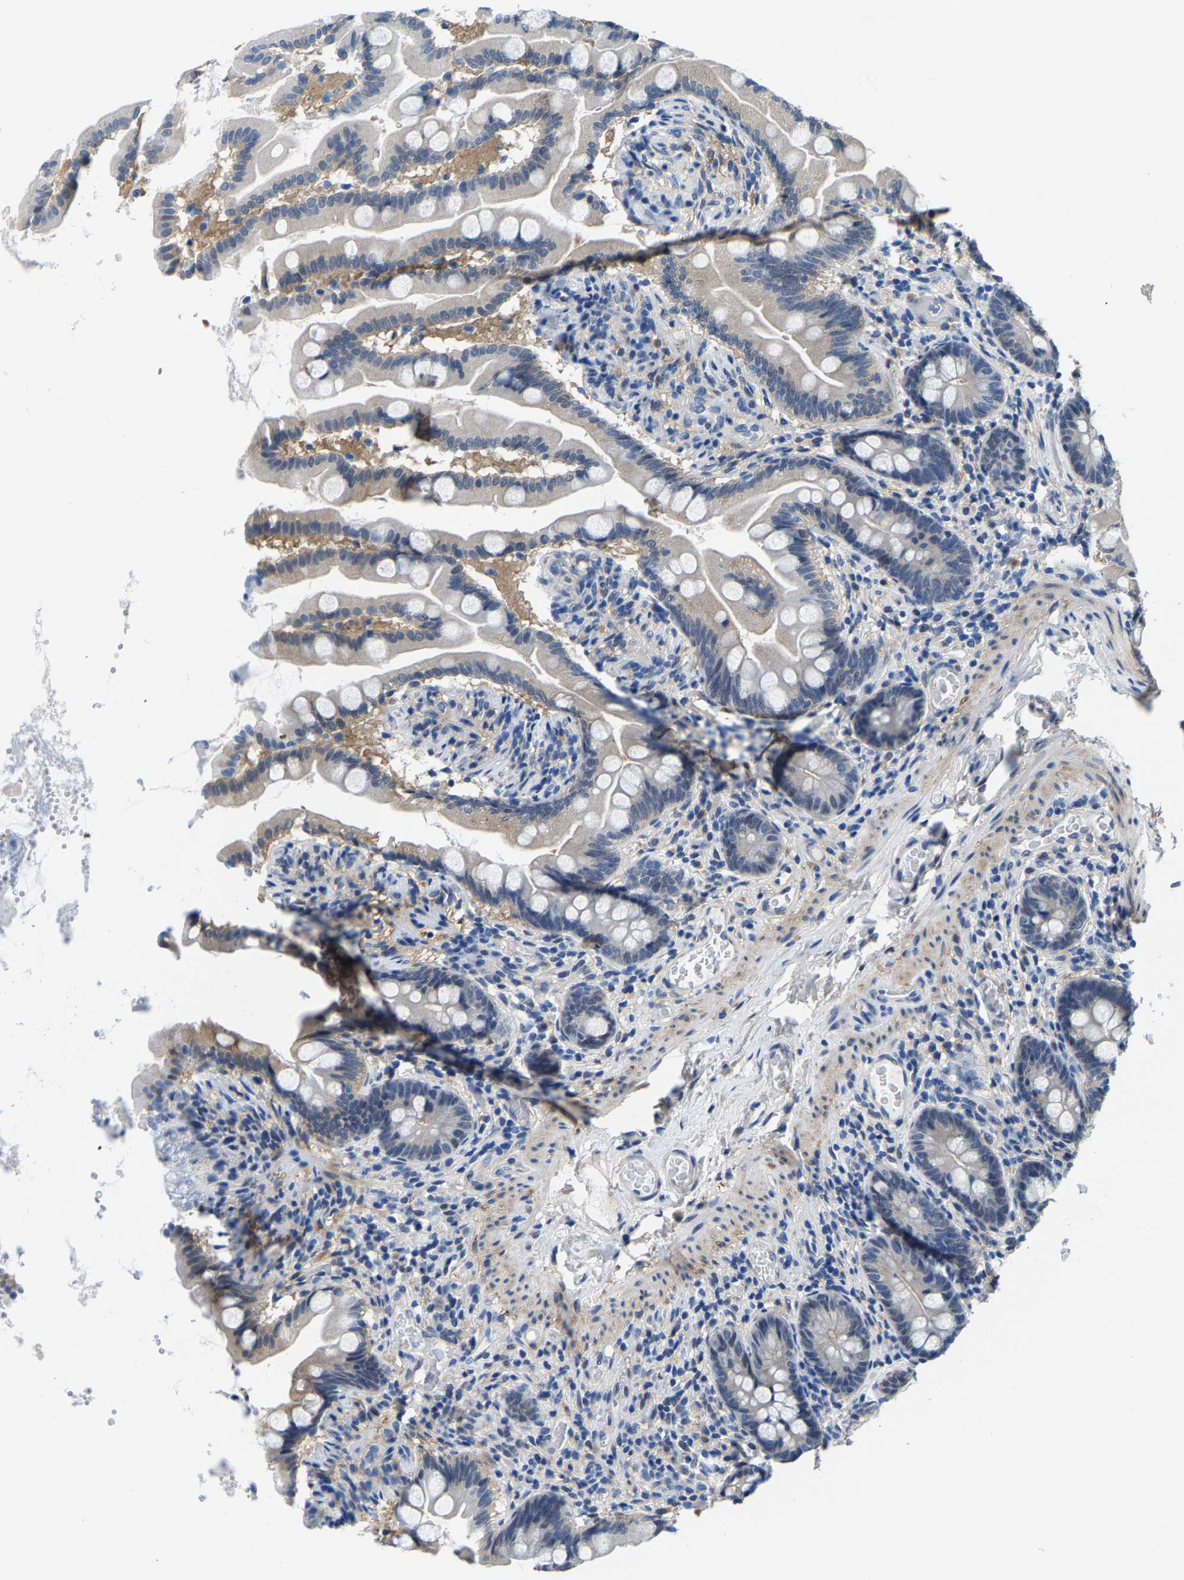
{"staining": {"intensity": "negative", "quantity": "none", "location": "none"}, "tissue": "small intestine", "cell_type": "Glandular cells", "image_type": "normal", "snomed": [{"axis": "morphology", "description": "Normal tissue, NOS"}, {"axis": "topography", "description": "Small intestine"}], "caption": "Immunohistochemistry (IHC) photomicrograph of normal small intestine stained for a protein (brown), which shows no positivity in glandular cells.", "gene": "SSH3", "patient": {"sex": "female", "age": 56}}